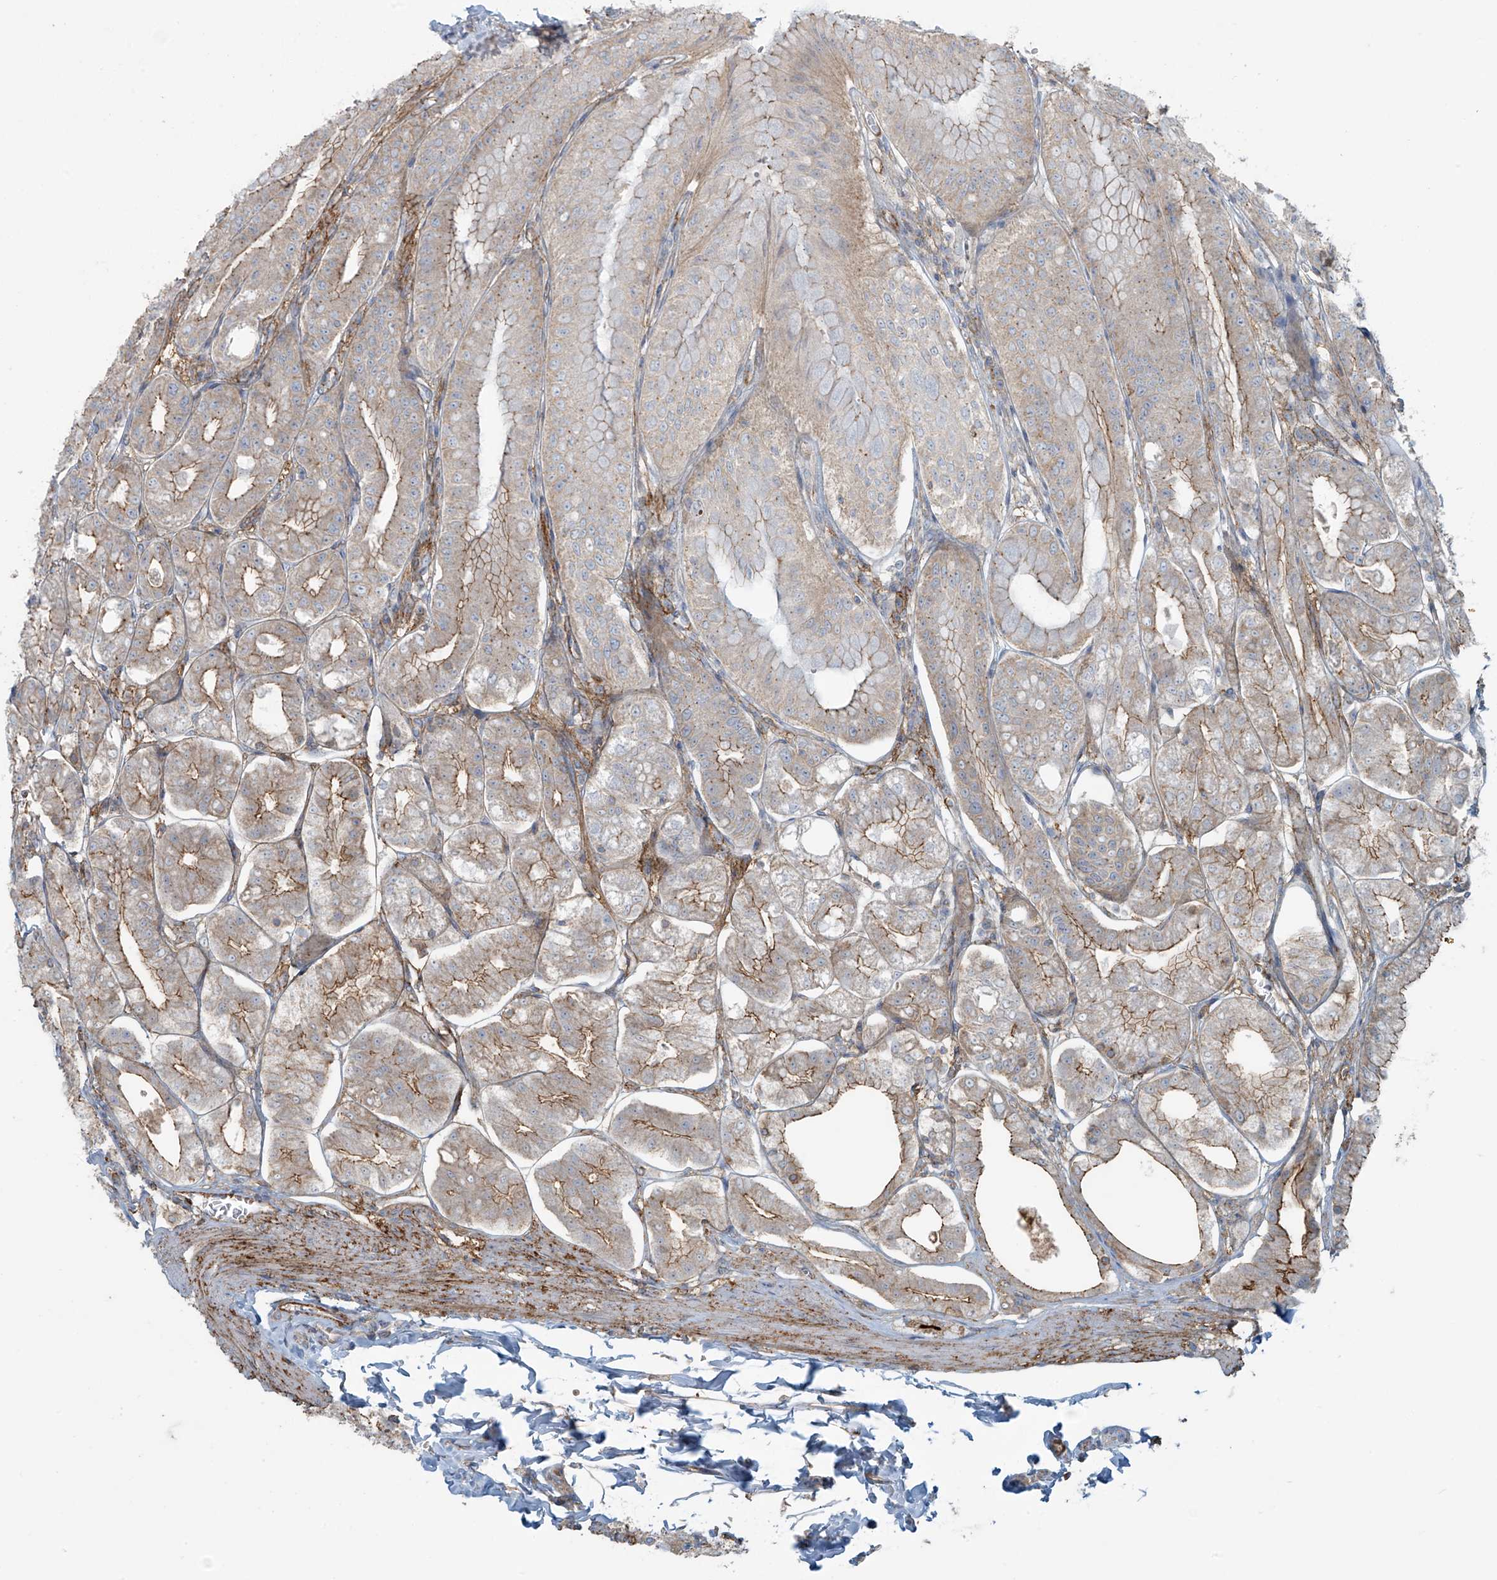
{"staining": {"intensity": "moderate", "quantity": "25%-75%", "location": "cytoplasmic/membranous"}, "tissue": "stomach", "cell_type": "Glandular cells", "image_type": "normal", "snomed": [{"axis": "morphology", "description": "Normal tissue, NOS"}, {"axis": "topography", "description": "Stomach, lower"}], "caption": "Protein staining reveals moderate cytoplasmic/membranous staining in about 25%-75% of glandular cells in unremarkable stomach. (IHC, brightfield microscopy, high magnification).", "gene": "SLC9A2", "patient": {"sex": "male", "age": 71}}